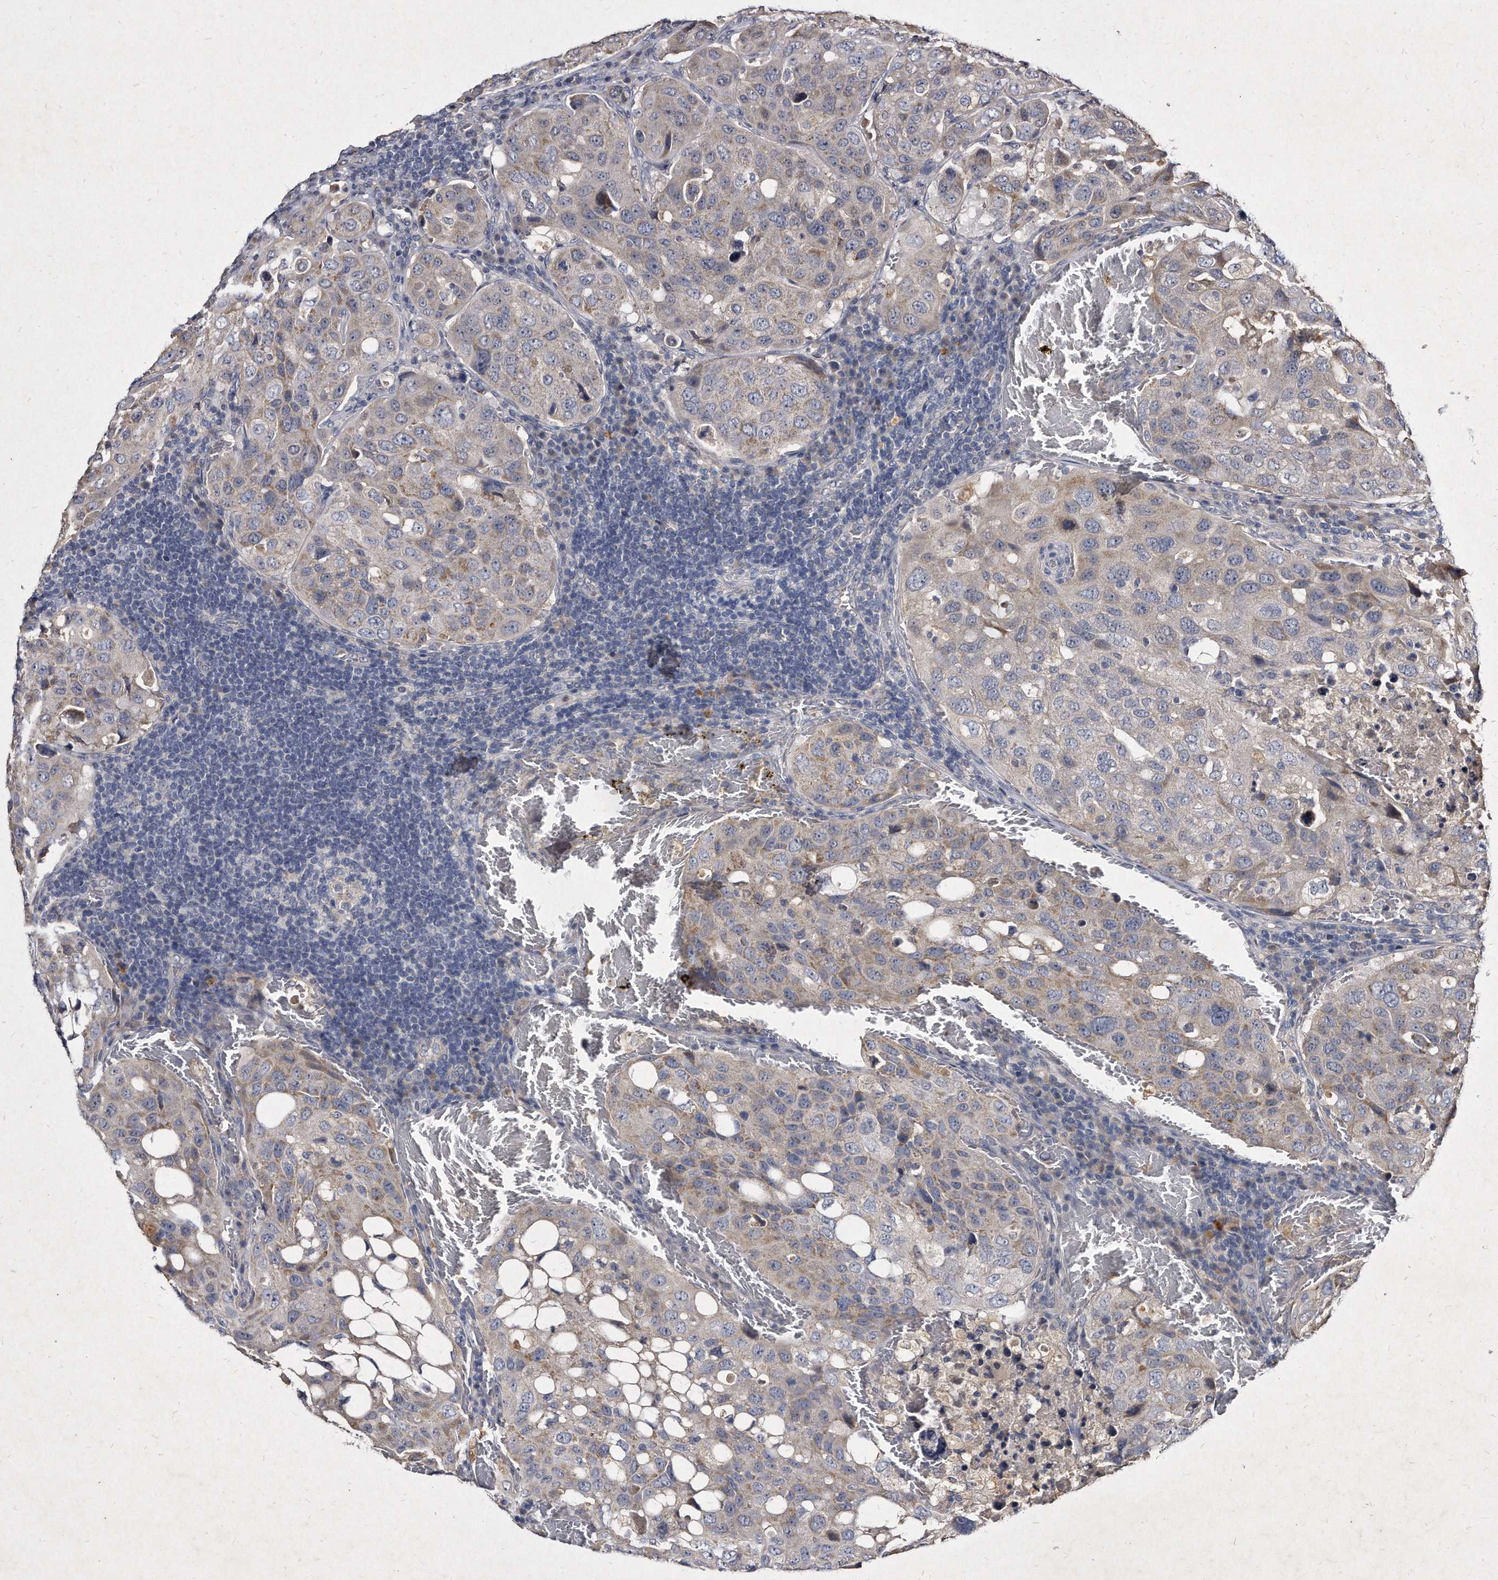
{"staining": {"intensity": "weak", "quantity": "25%-75%", "location": "cytoplasmic/membranous"}, "tissue": "urothelial cancer", "cell_type": "Tumor cells", "image_type": "cancer", "snomed": [{"axis": "morphology", "description": "Urothelial carcinoma, High grade"}, {"axis": "topography", "description": "Lymph node"}, {"axis": "topography", "description": "Urinary bladder"}], "caption": "Urothelial carcinoma (high-grade) was stained to show a protein in brown. There is low levels of weak cytoplasmic/membranous positivity in approximately 25%-75% of tumor cells.", "gene": "KLHDC3", "patient": {"sex": "male", "age": 51}}